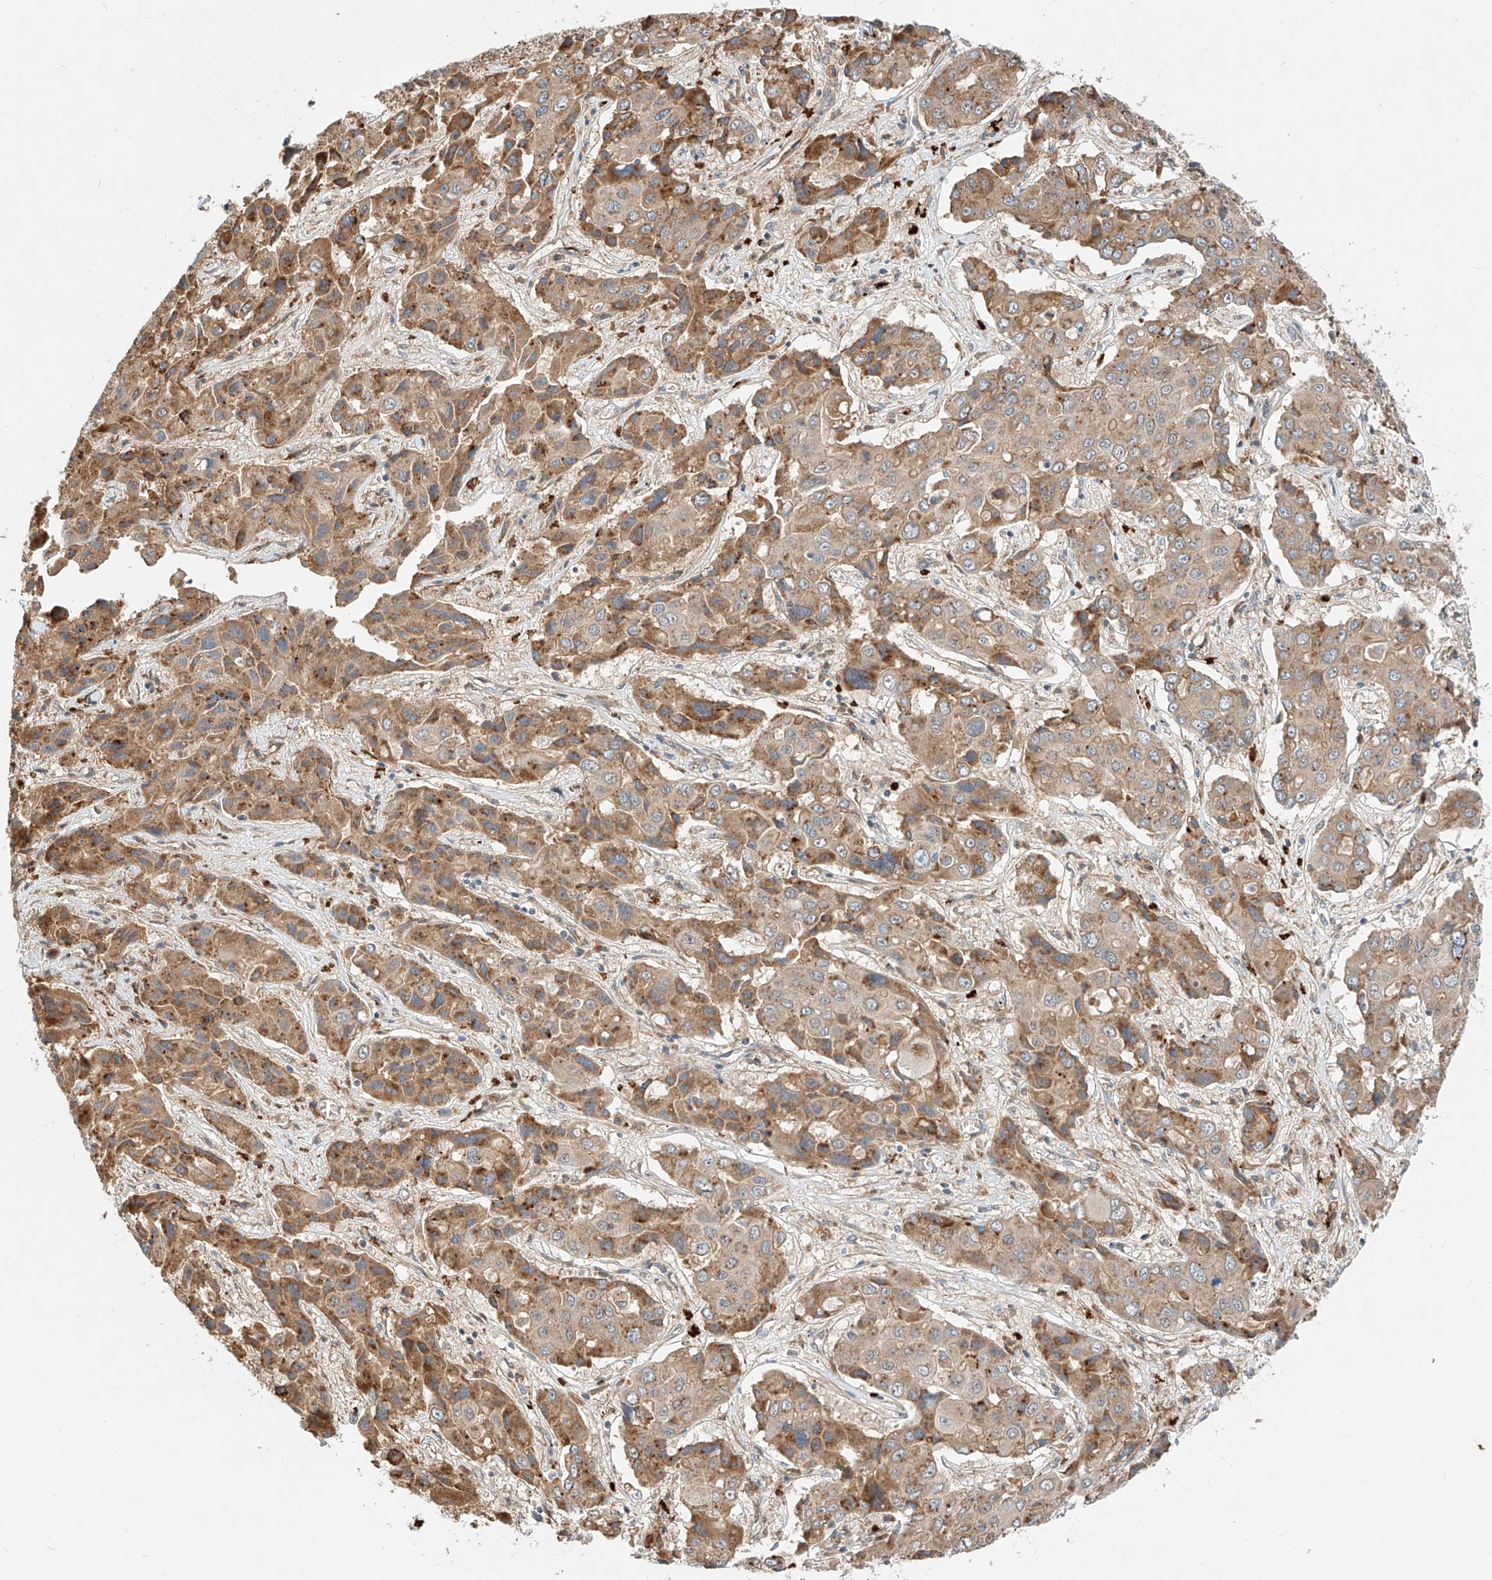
{"staining": {"intensity": "moderate", "quantity": ">75%", "location": "cytoplasmic/membranous"}, "tissue": "liver cancer", "cell_type": "Tumor cells", "image_type": "cancer", "snomed": [{"axis": "morphology", "description": "Cholangiocarcinoma"}, {"axis": "topography", "description": "Liver"}], "caption": "Moderate cytoplasmic/membranous expression for a protein is appreciated in approximately >75% of tumor cells of liver cancer using immunohistochemistry (IHC).", "gene": "CPAMD8", "patient": {"sex": "male", "age": 67}}